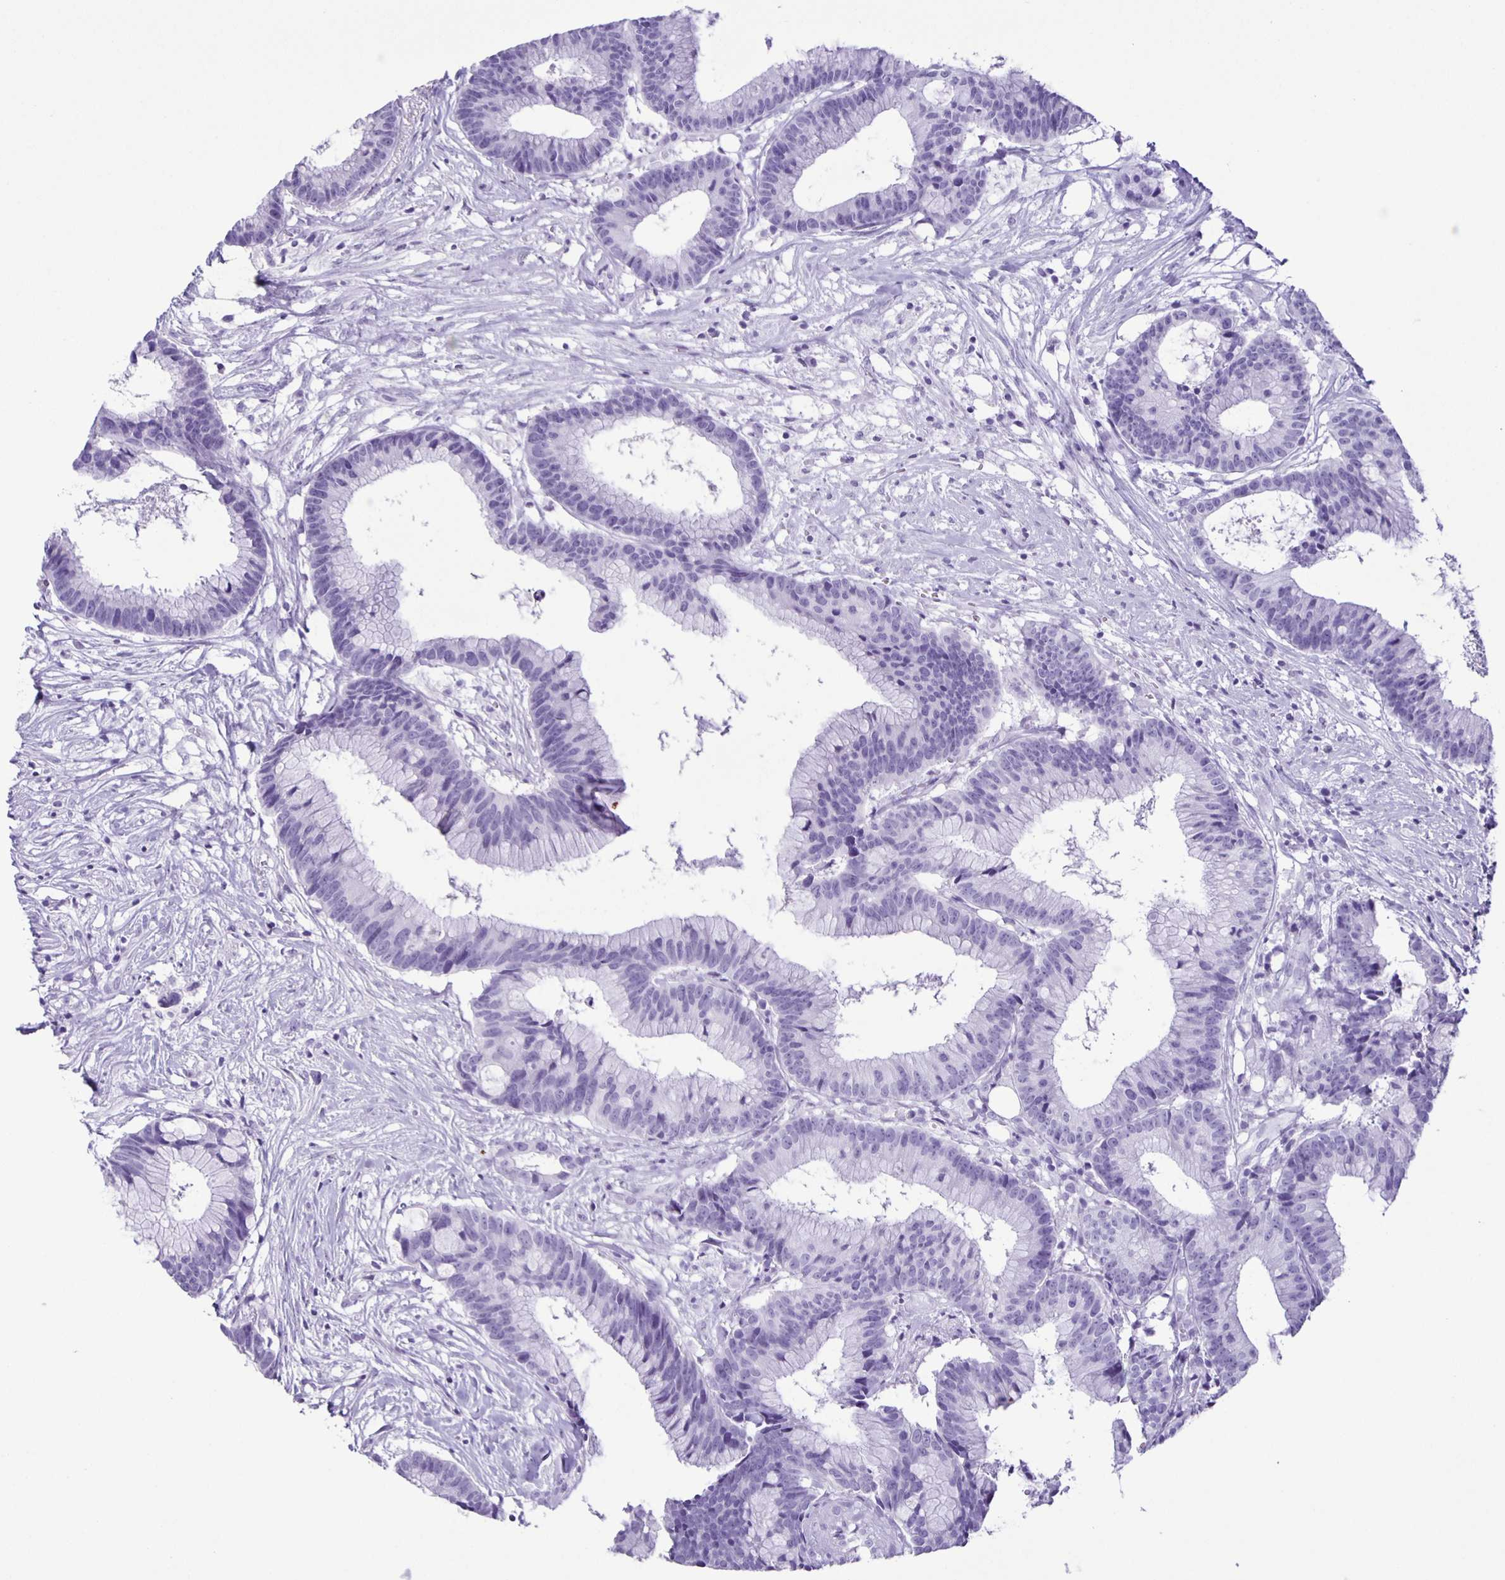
{"staining": {"intensity": "negative", "quantity": "none", "location": "none"}, "tissue": "colorectal cancer", "cell_type": "Tumor cells", "image_type": "cancer", "snomed": [{"axis": "morphology", "description": "Adenocarcinoma, NOS"}, {"axis": "topography", "description": "Colon"}], "caption": "Tumor cells are negative for brown protein staining in colorectal cancer (adenocarcinoma). (DAB immunohistochemistry, high magnification).", "gene": "EZHIP", "patient": {"sex": "female", "age": 78}}